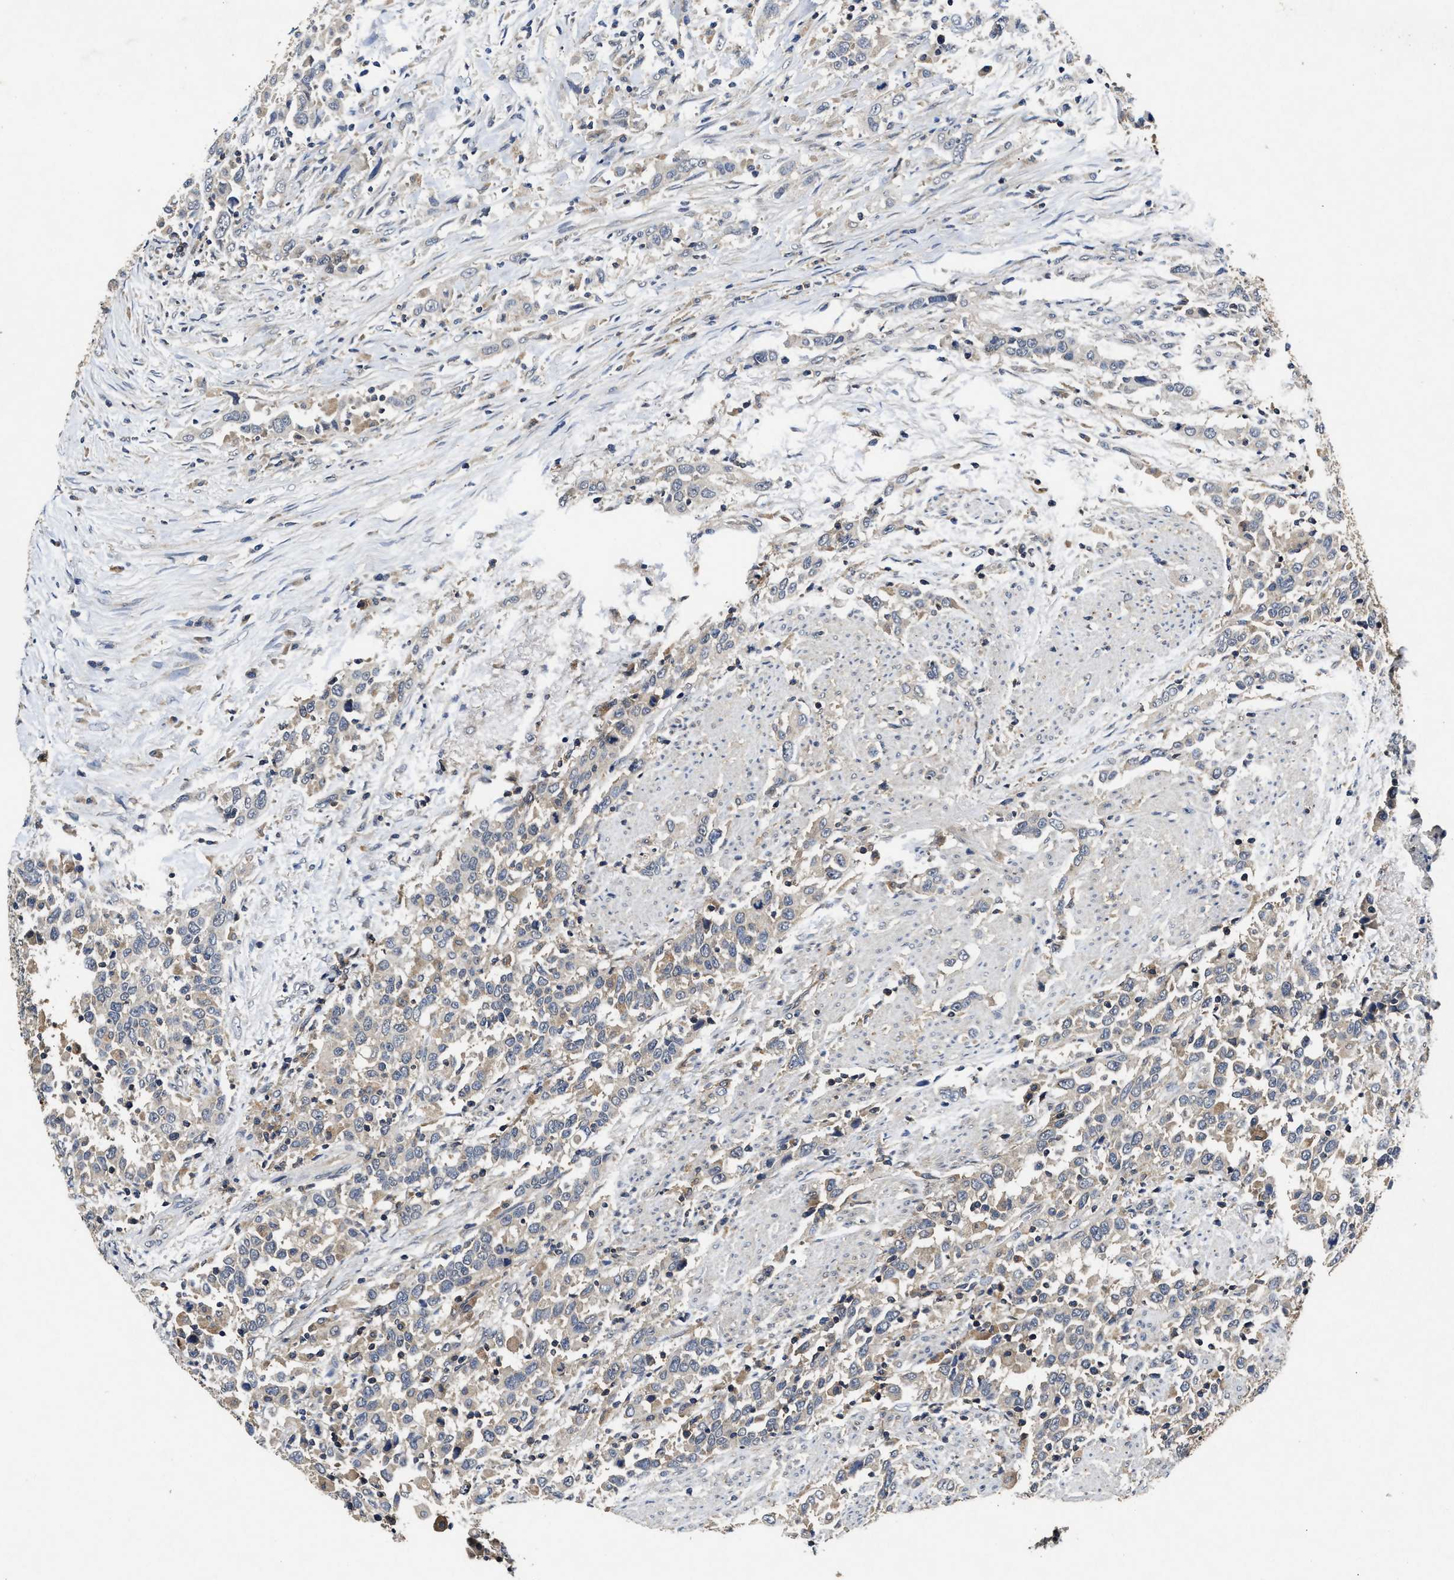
{"staining": {"intensity": "weak", "quantity": "<25%", "location": "cytoplasmic/membranous"}, "tissue": "urothelial cancer", "cell_type": "Tumor cells", "image_type": "cancer", "snomed": [{"axis": "morphology", "description": "Urothelial carcinoma, High grade"}, {"axis": "topography", "description": "Urinary bladder"}], "caption": "The image shows no significant staining in tumor cells of urothelial cancer.", "gene": "PDAP1", "patient": {"sex": "male", "age": 61}}